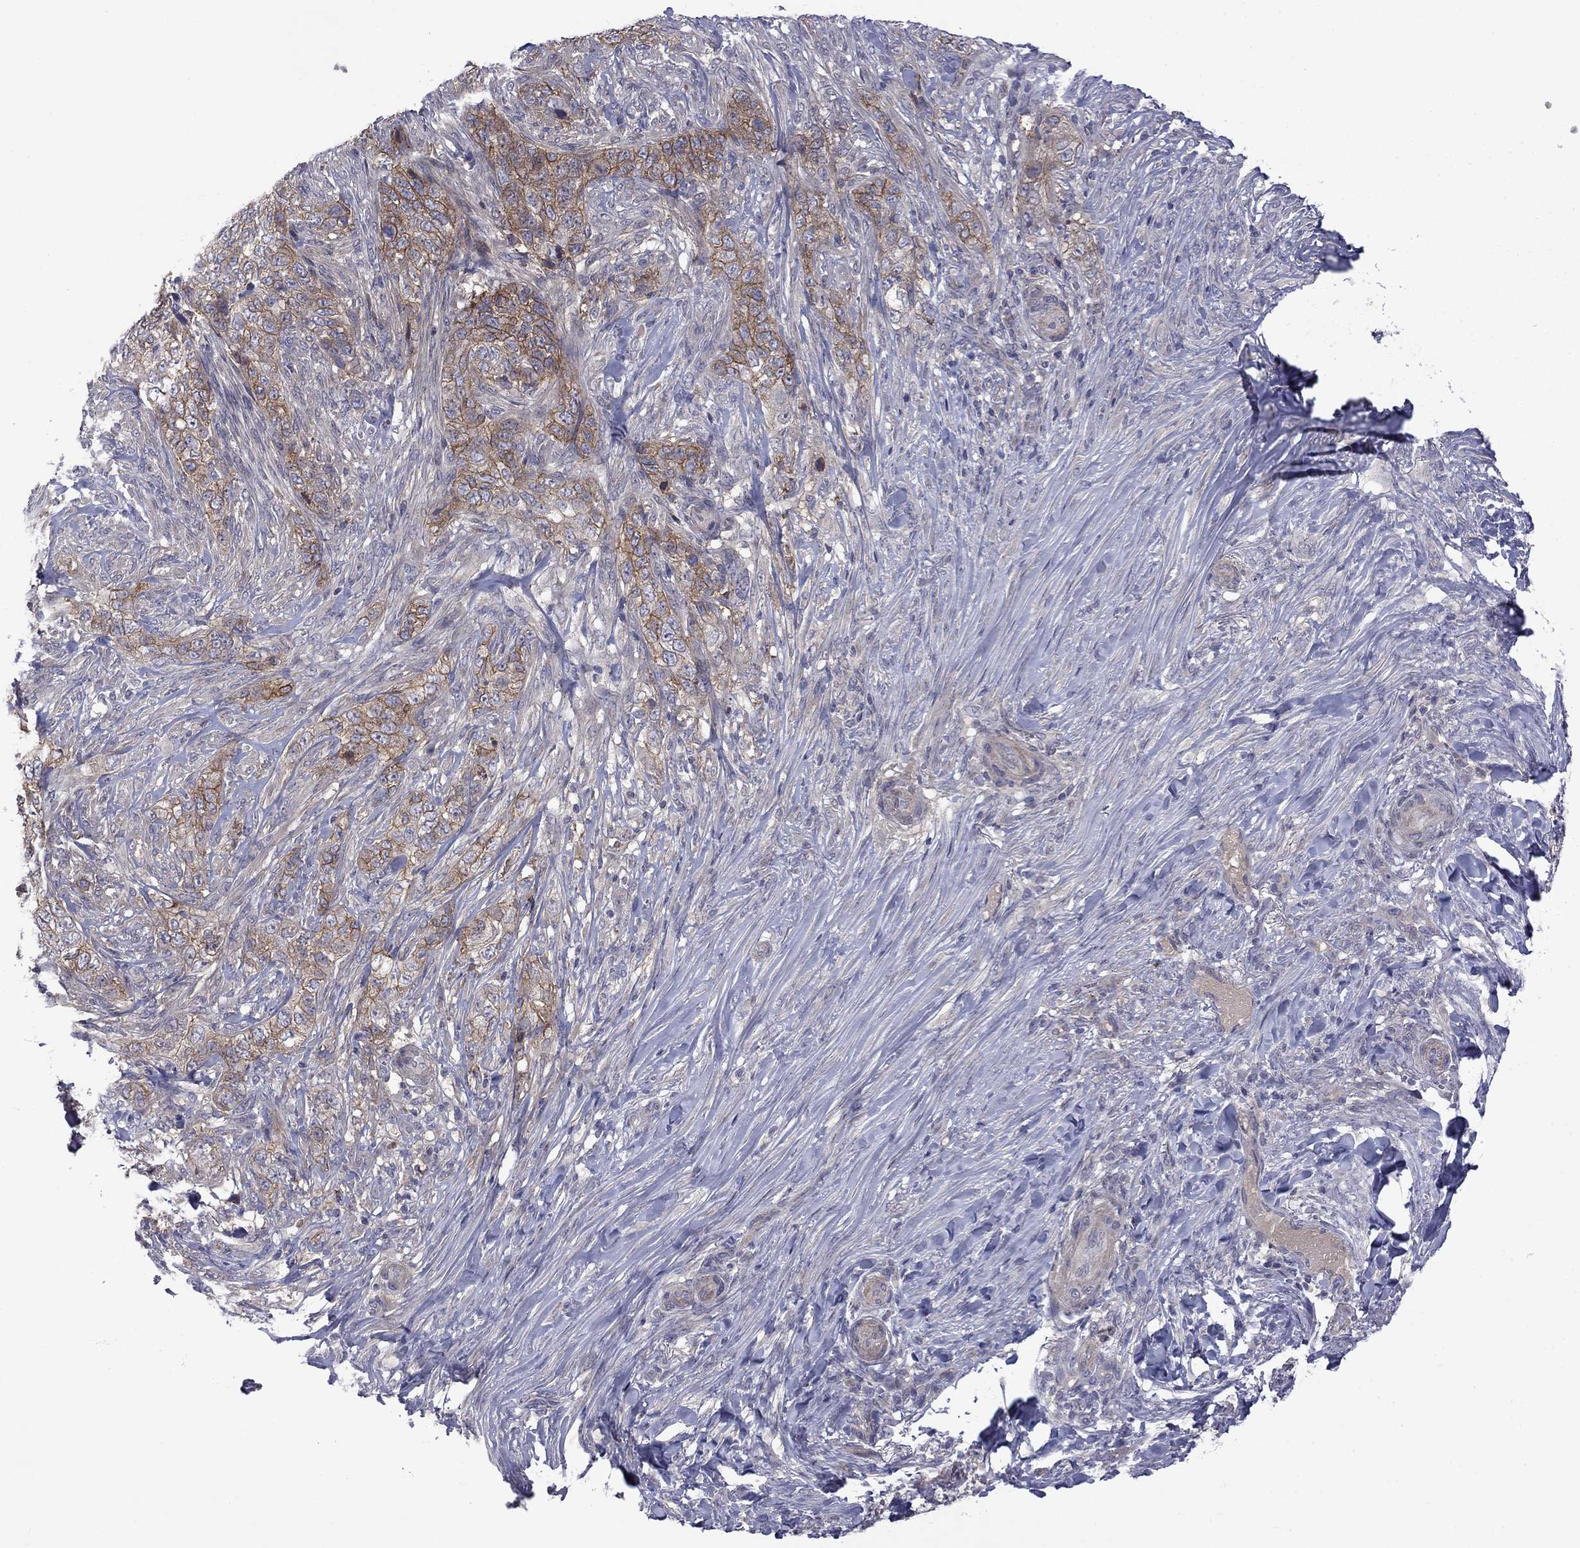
{"staining": {"intensity": "moderate", "quantity": "25%-75%", "location": "cytoplasmic/membranous"}, "tissue": "skin cancer", "cell_type": "Tumor cells", "image_type": "cancer", "snomed": [{"axis": "morphology", "description": "Basal cell carcinoma"}, {"axis": "topography", "description": "Skin"}], "caption": "Protein positivity by immunohistochemistry (IHC) reveals moderate cytoplasmic/membranous staining in approximately 25%-75% of tumor cells in basal cell carcinoma (skin).", "gene": "SLC39A14", "patient": {"sex": "female", "age": 69}}